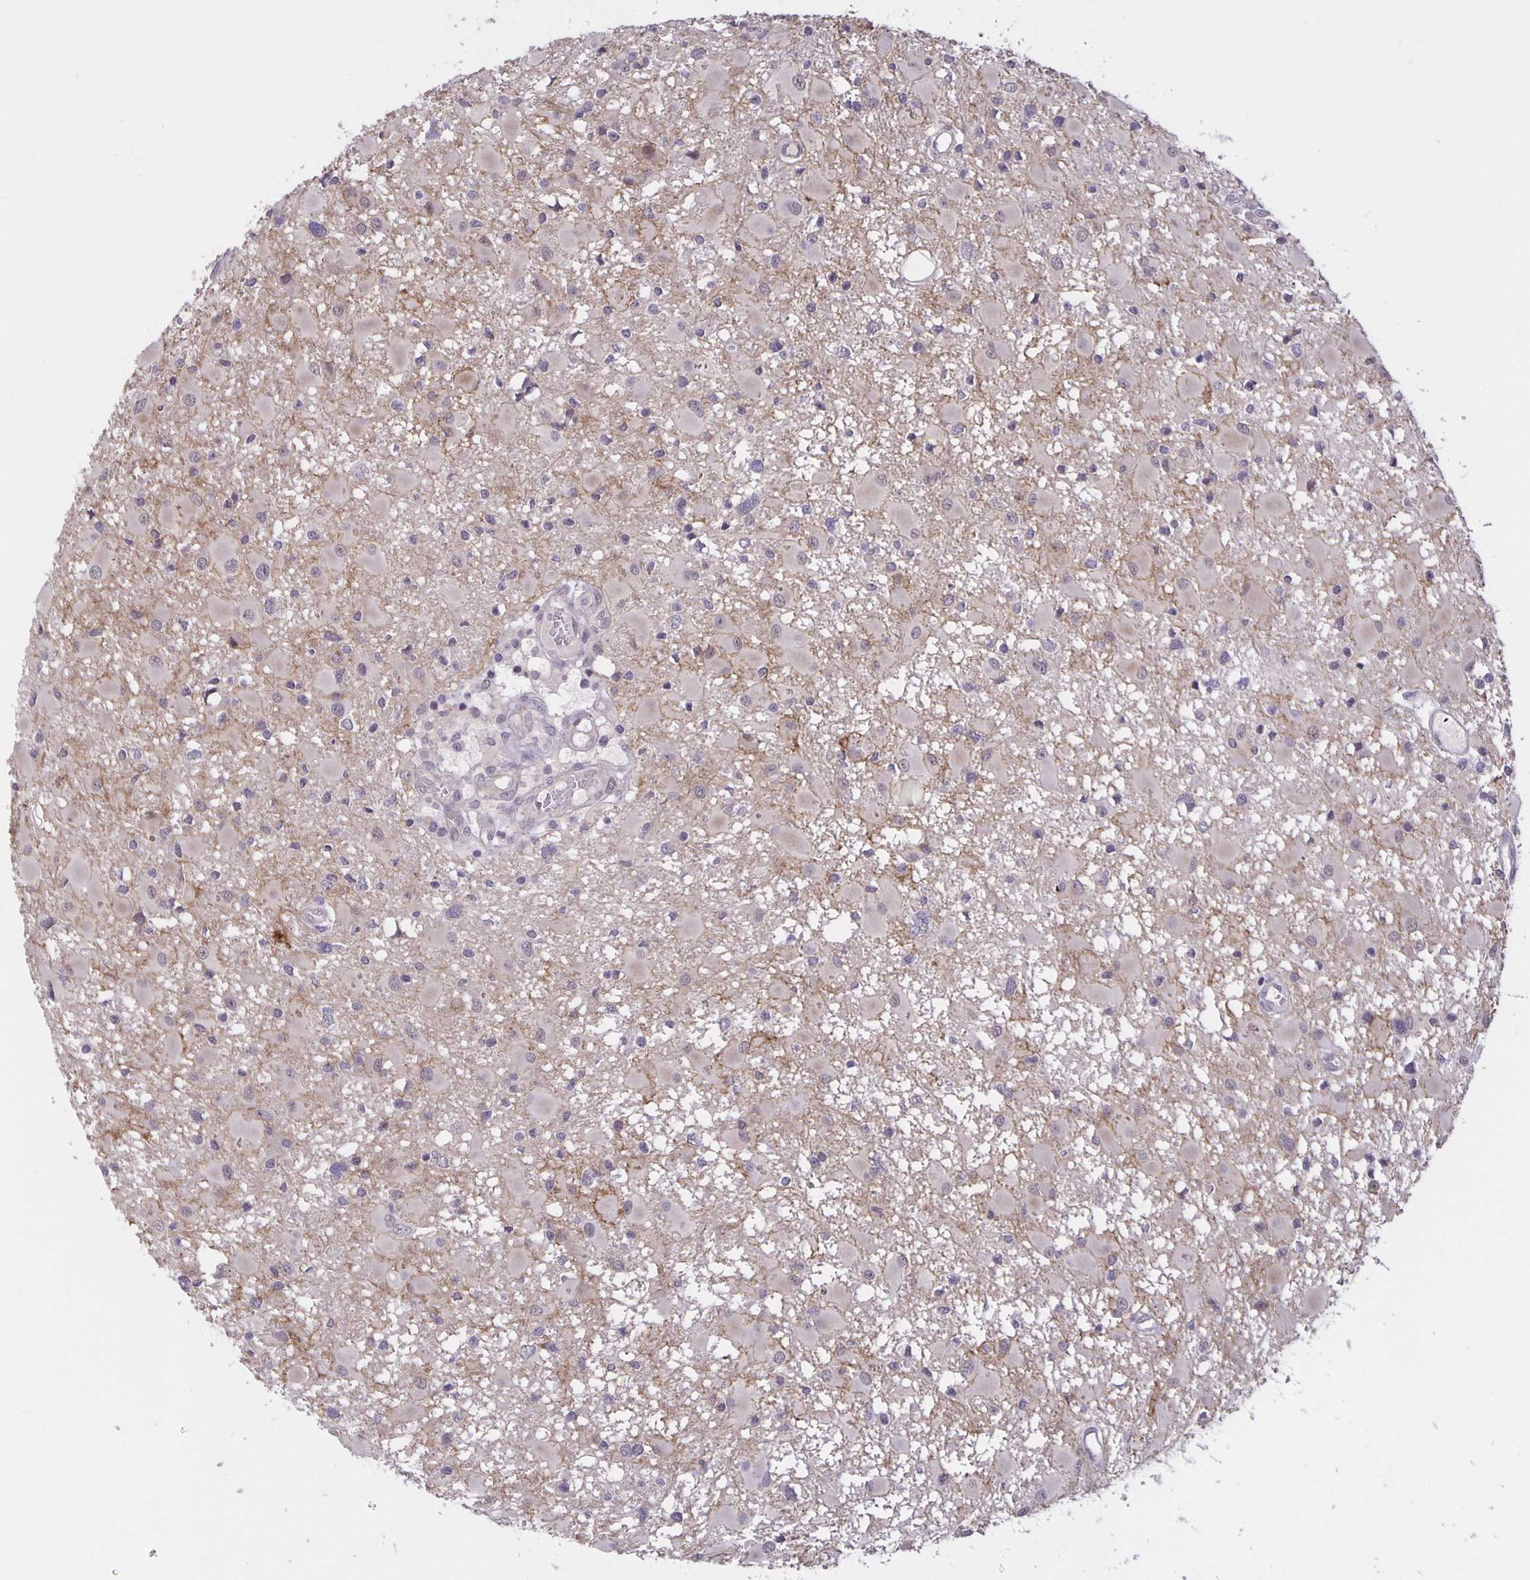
{"staining": {"intensity": "negative", "quantity": "none", "location": "none"}, "tissue": "glioma", "cell_type": "Tumor cells", "image_type": "cancer", "snomed": [{"axis": "morphology", "description": "Glioma, malignant, High grade"}, {"axis": "topography", "description": "Brain"}], "caption": "There is no significant staining in tumor cells of malignant high-grade glioma. (DAB (3,3'-diaminobenzidine) immunohistochemistry (IHC), high magnification).", "gene": "ARVCF", "patient": {"sex": "male", "age": 54}}